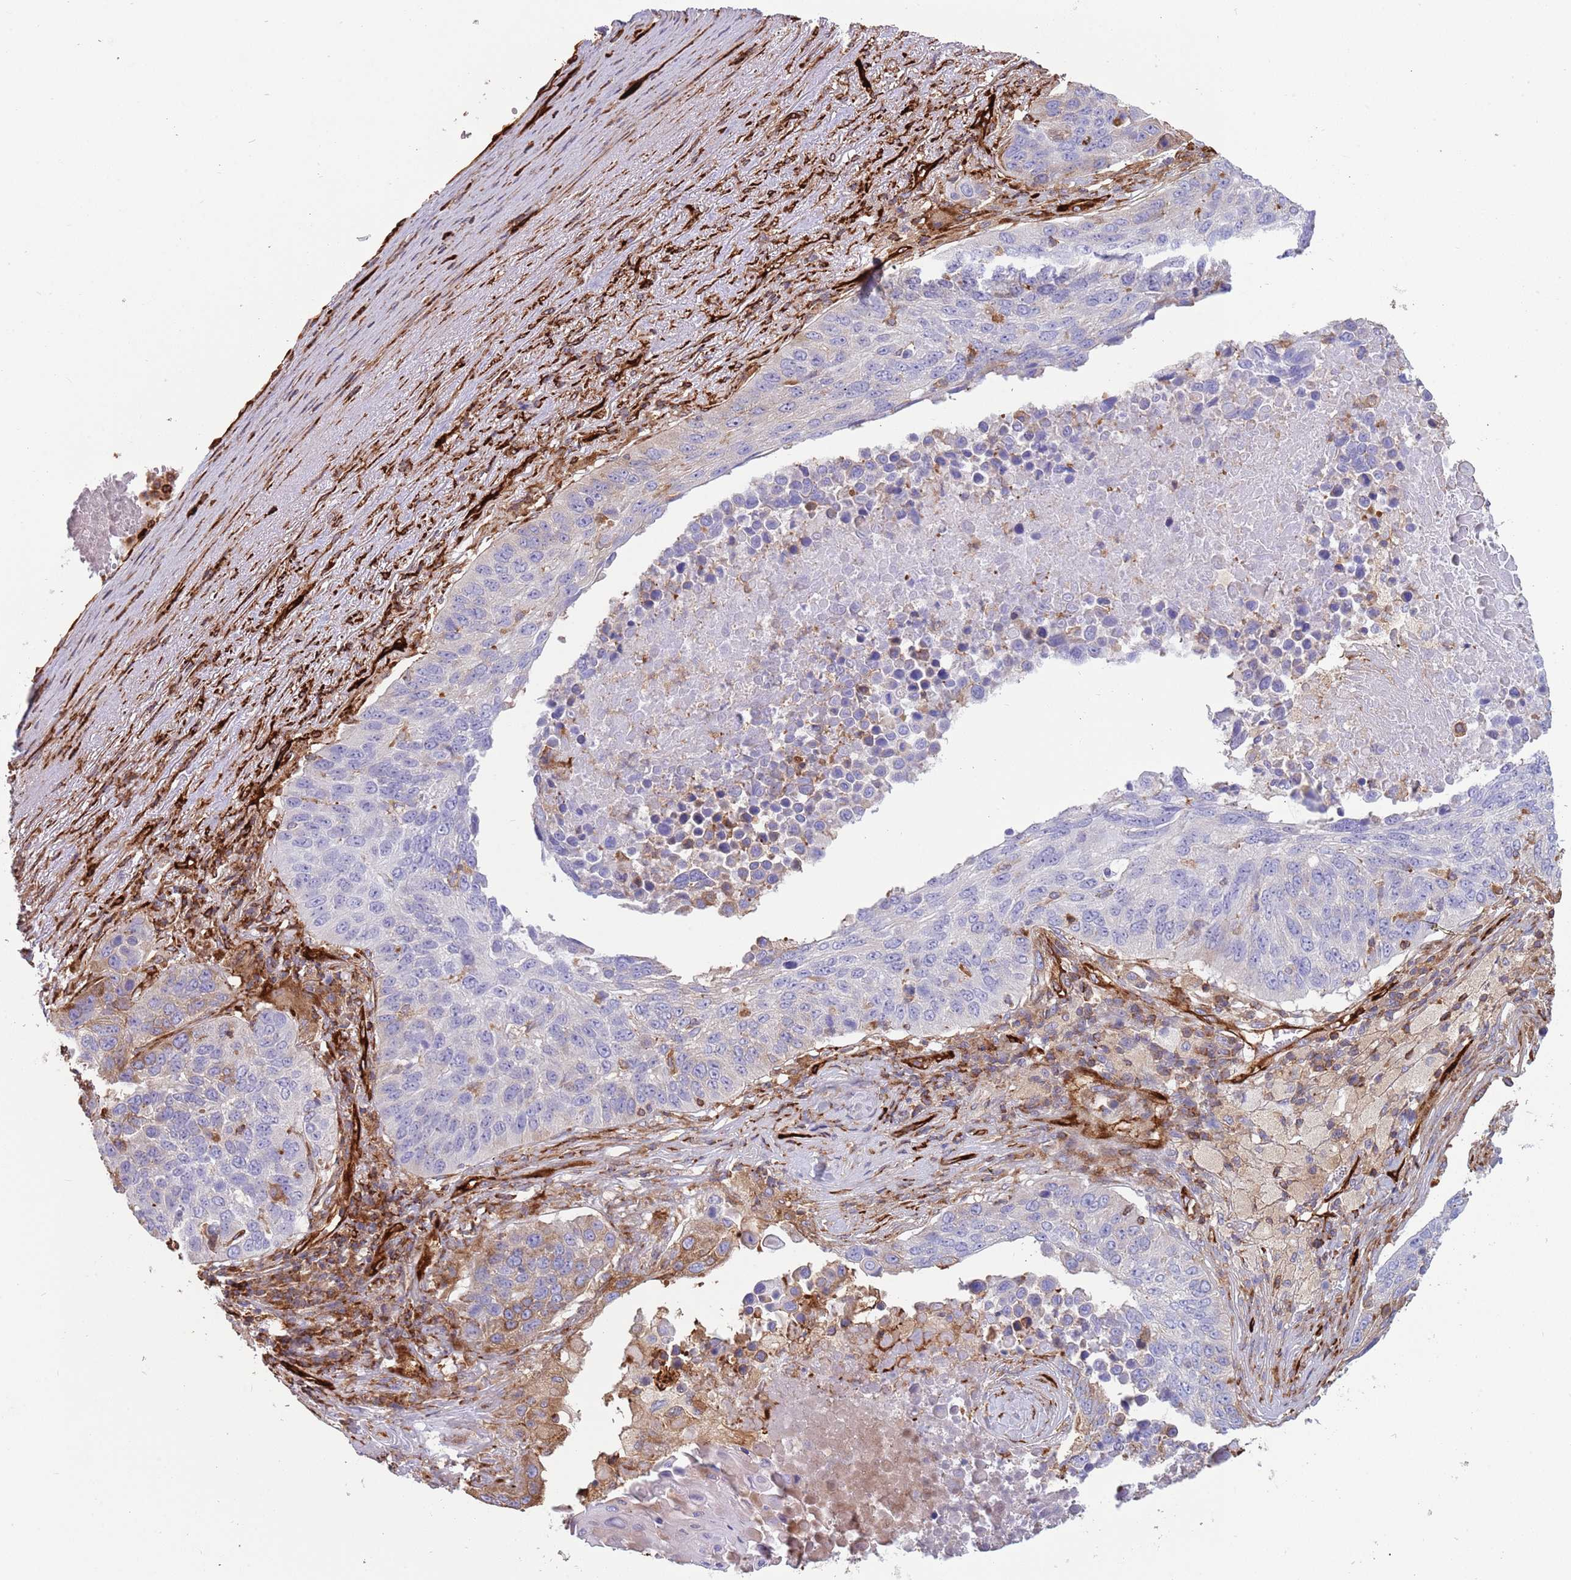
{"staining": {"intensity": "moderate", "quantity": "<25%", "location": "cytoplasmic/membranous"}, "tissue": "lung cancer", "cell_type": "Tumor cells", "image_type": "cancer", "snomed": [{"axis": "morphology", "description": "Normal tissue, NOS"}, {"axis": "morphology", "description": "Squamous cell carcinoma, NOS"}, {"axis": "topography", "description": "Lymph node"}, {"axis": "topography", "description": "Lung"}], "caption": "Squamous cell carcinoma (lung) stained with DAB IHC displays low levels of moderate cytoplasmic/membranous staining in about <25% of tumor cells.", "gene": "KBTBD7", "patient": {"sex": "male", "age": 66}}